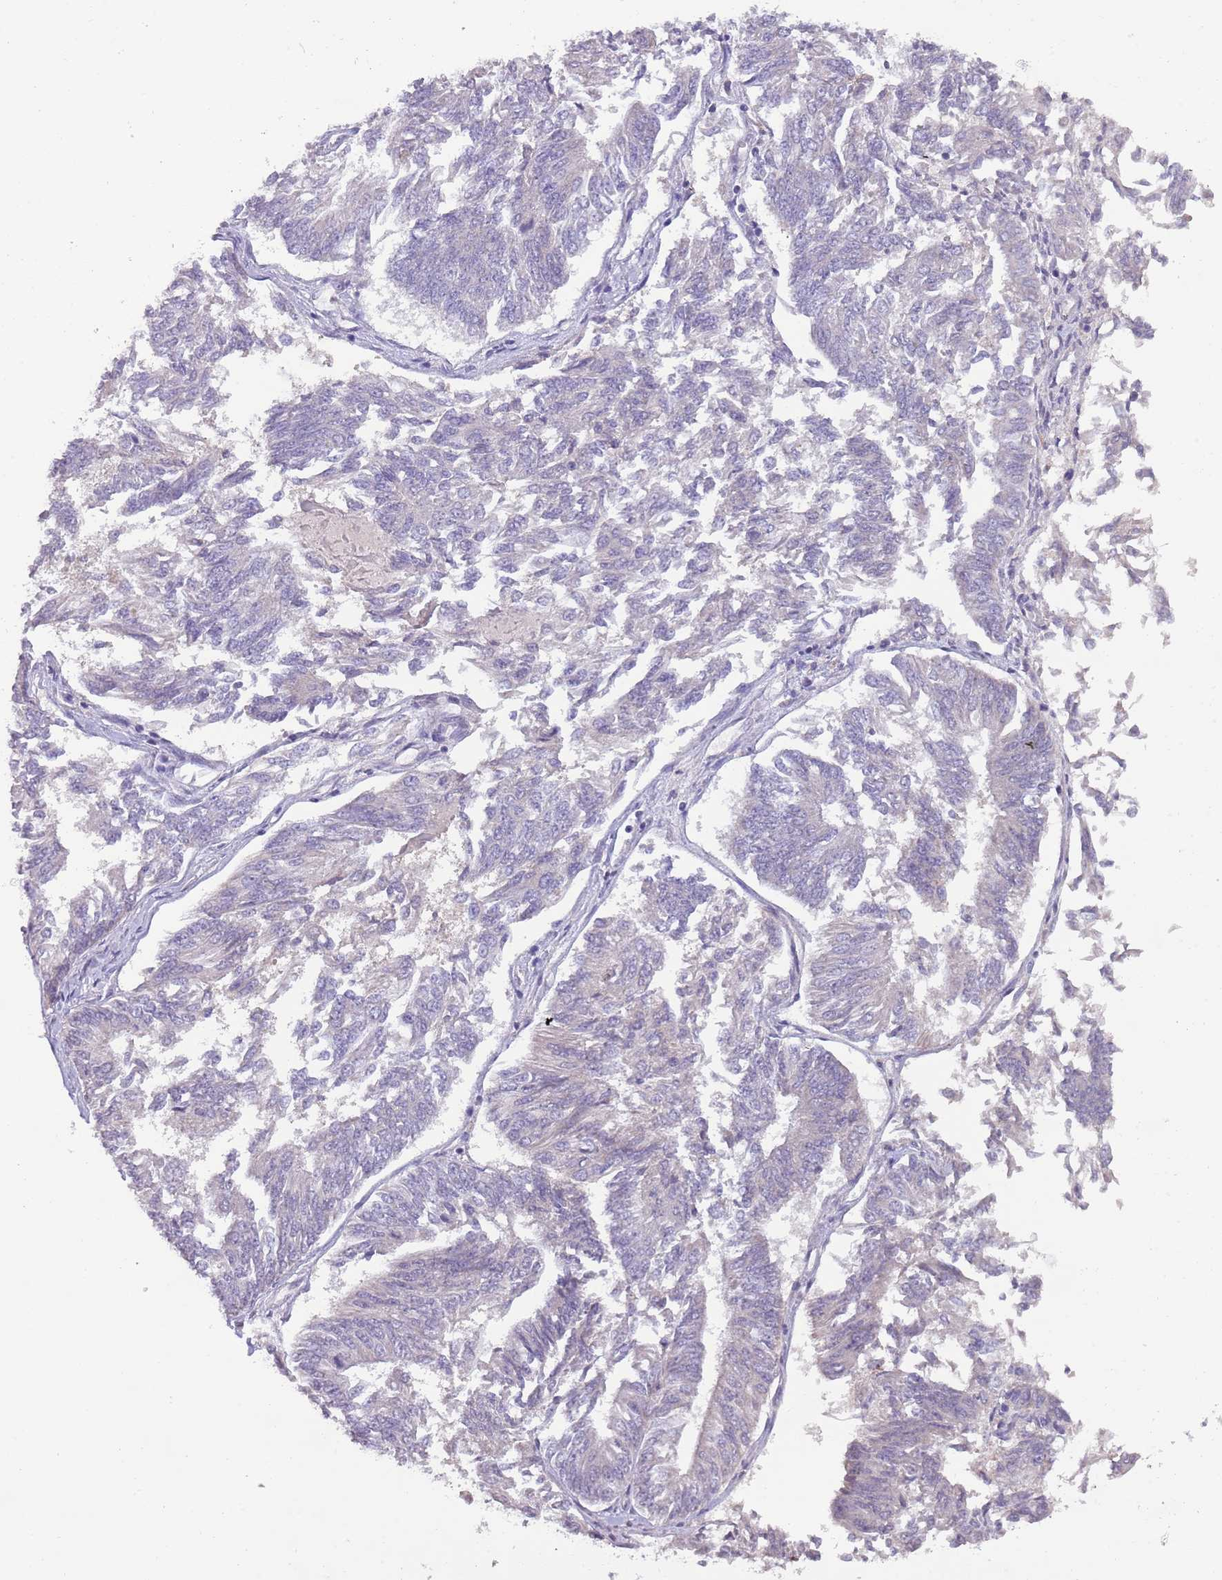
{"staining": {"intensity": "negative", "quantity": "none", "location": "none"}, "tissue": "endometrial cancer", "cell_type": "Tumor cells", "image_type": "cancer", "snomed": [{"axis": "morphology", "description": "Adenocarcinoma, NOS"}, {"axis": "topography", "description": "Endometrium"}], "caption": "Histopathology image shows no significant protein expression in tumor cells of endometrial cancer (adenocarcinoma).", "gene": "ZNF658", "patient": {"sex": "female", "age": 58}}